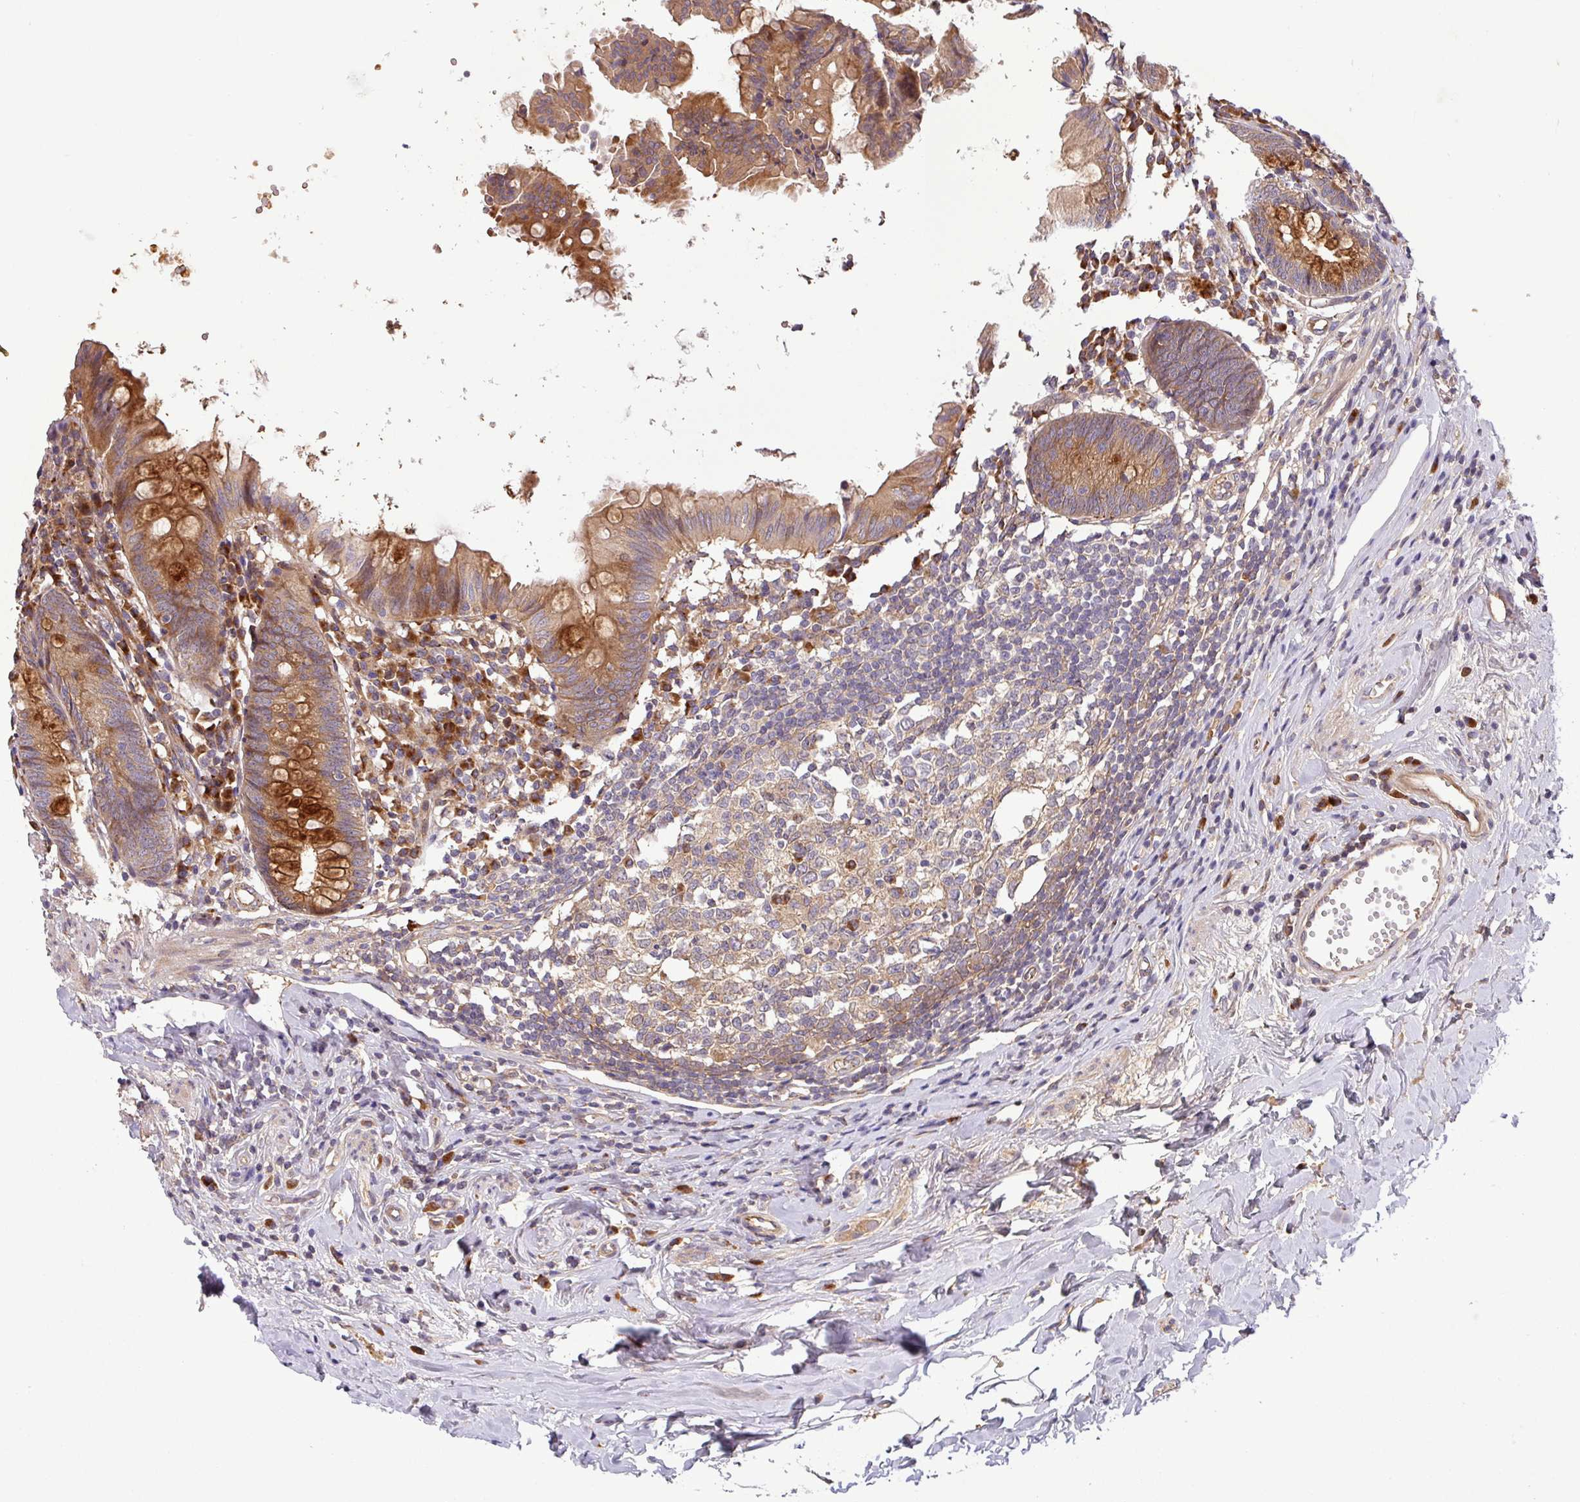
{"staining": {"intensity": "strong", "quantity": ">75%", "location": "cytoplasmic/membranous"}, "tissue": "appendix", "cell_type": "Glandular cells", "image_type": "normal", "snomed": [{"axis": "morphology", "description": "Normal tissue, NOS"}, {"axis": "topography", "description": "Appendix"}], "caption": "Immunohistochemistry image of benign appendix: human appendix stained using IHC exhibits high levels of strong protein expression localized specifically in the cytoplasmic/membranous of glandular cells, appearing as a cytoplasmic/membranous brown color.", "gene": "ART1", "patient": {"sex": "female", "age": 54}}